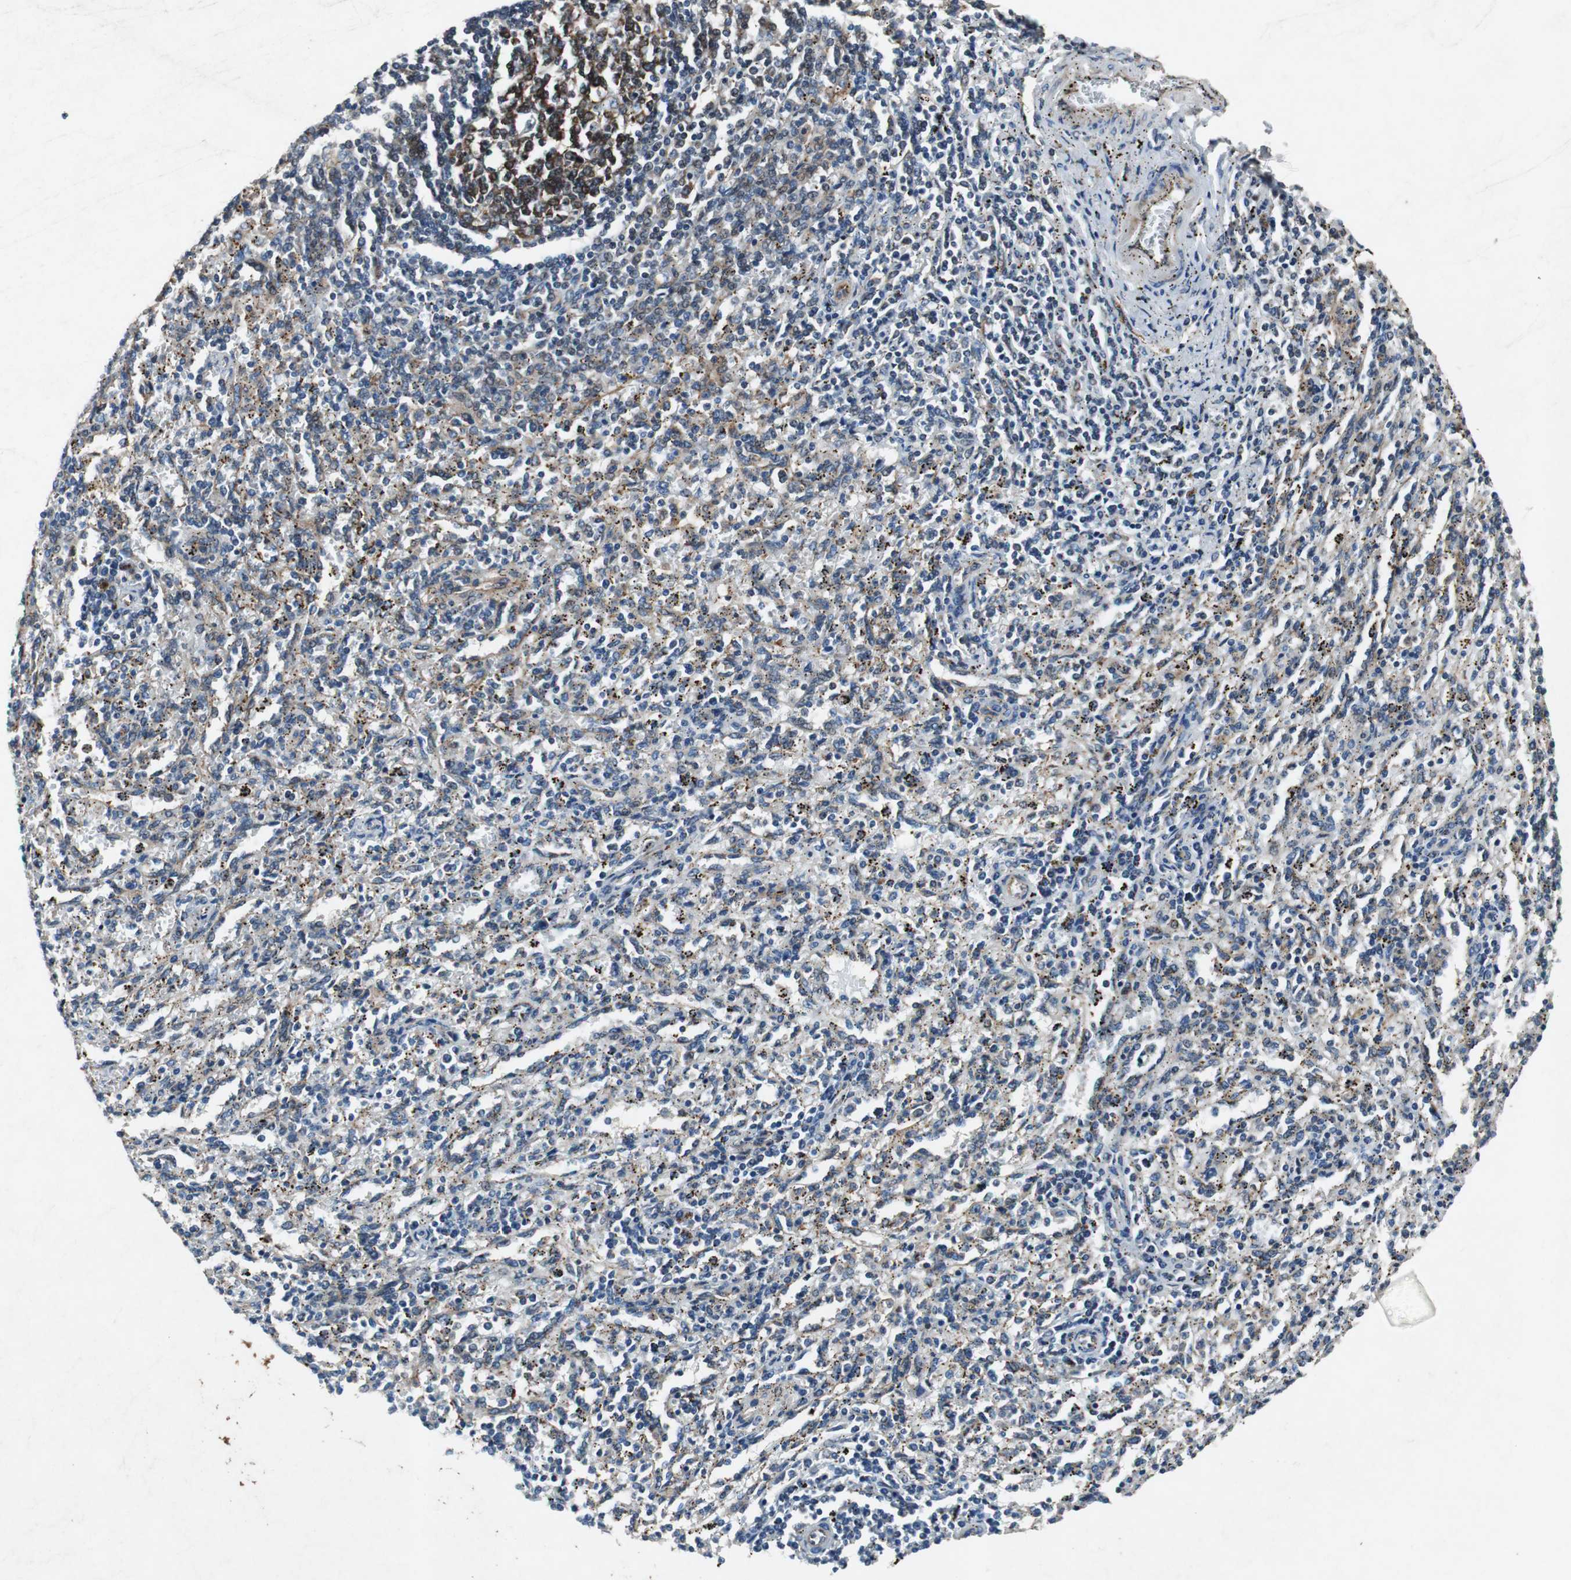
{"staining": {"intensity": "moderate", "quantity": "25%-75%", "location": "cytoplasmic/membranous"}, "tissue": "spleen", "cell_type": "Cells in red pulp", "image_type": "normal", "snomed": [{"axis": "morphology", "description": "Normal tissue, NOS"}, {"axis": "topography", "description": "Spleen"}], "caption": "Normal spleen was stained to show a protein in brown. There is medium levels of moderate cytoplasmic/membranous staining in approximately 25%-75% of cells in red pulp.", "gene": "TUBA4A", "patient": {"sex": "female", "age": 10}}